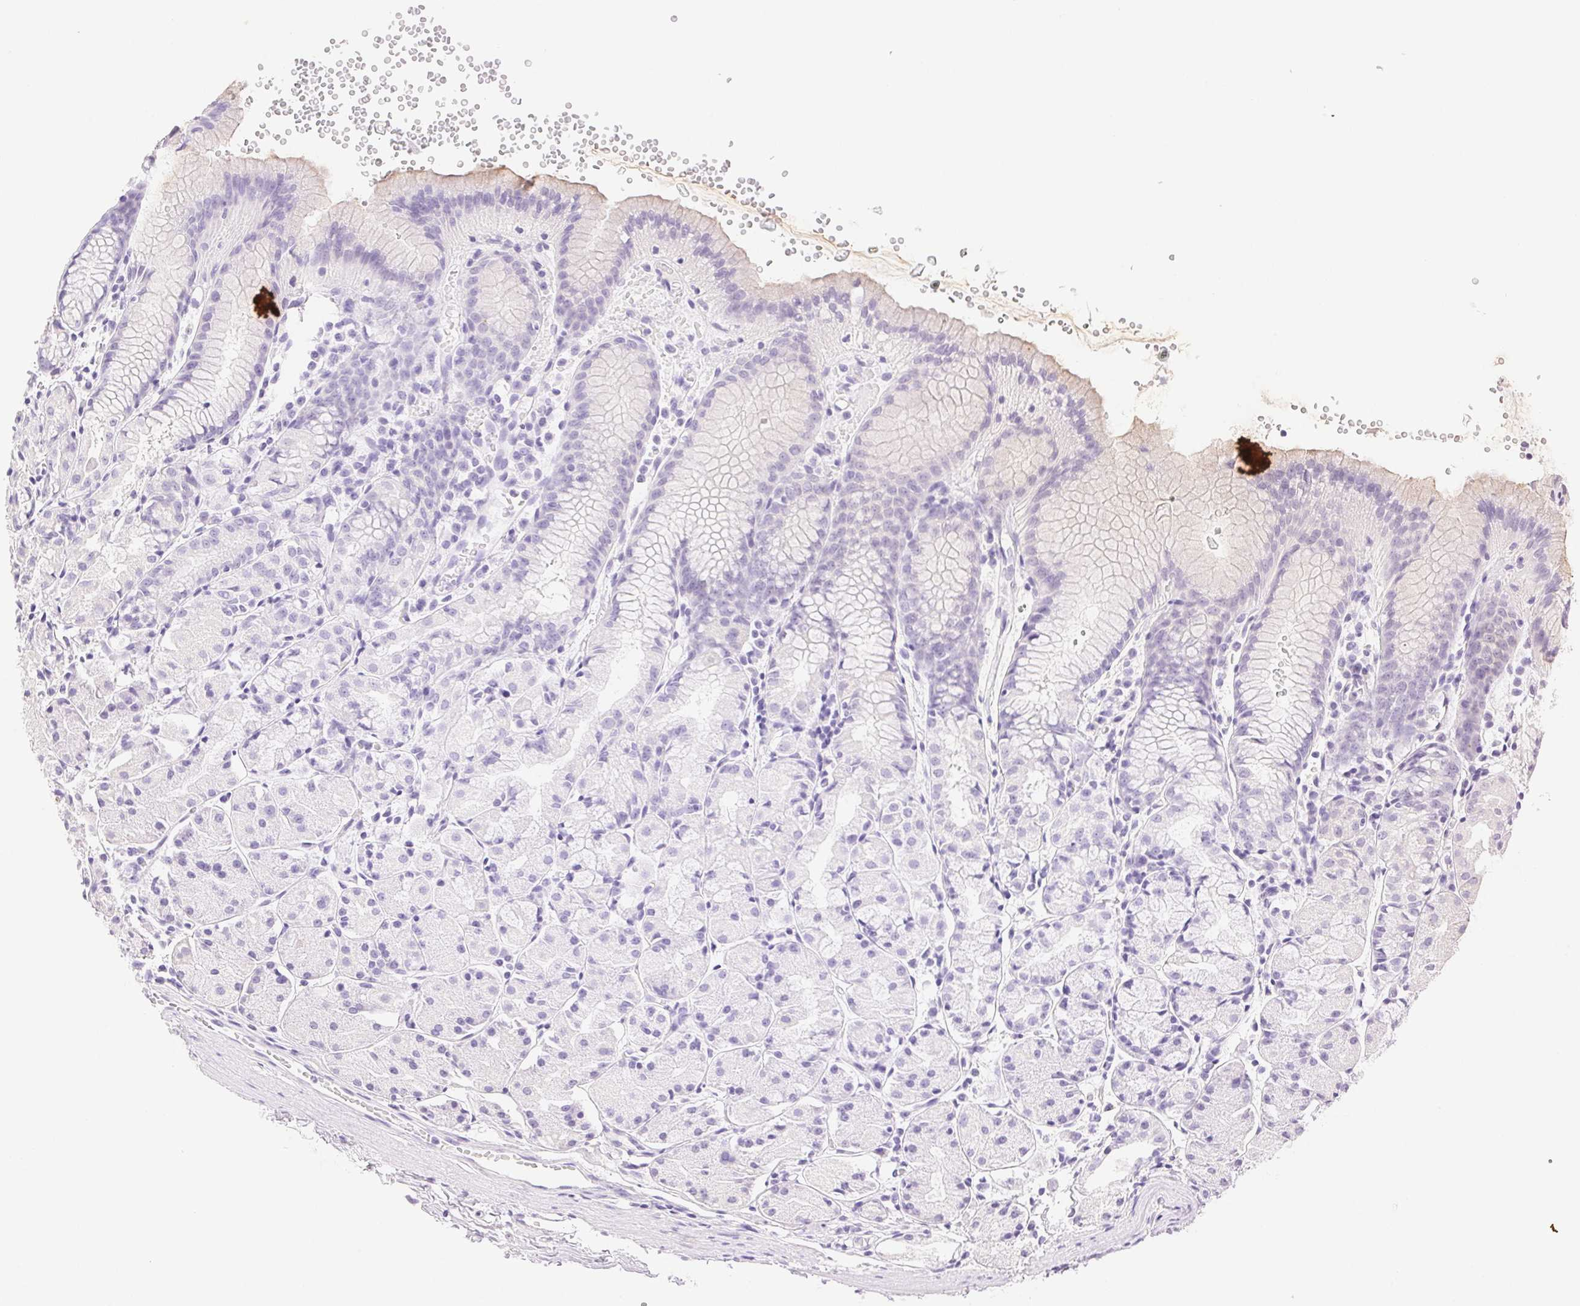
{"staining": {"intensity": "negative", "quantity": "none", "location": "none"}, "tissue": "stomach", "cell_type": "Glandular cells", "image_type": "normal", "snomed": [{"axis": "morphology", "description": "Normal tissue, NOS"}, {"axis": "topography", "description": "Stomach, upper"}], "caption": "Immunohistochemistry of normal stomach shows no positivity in glandular cells.", "gene": "SPACA4", "patient": {"sex": "male", "age": 47}}